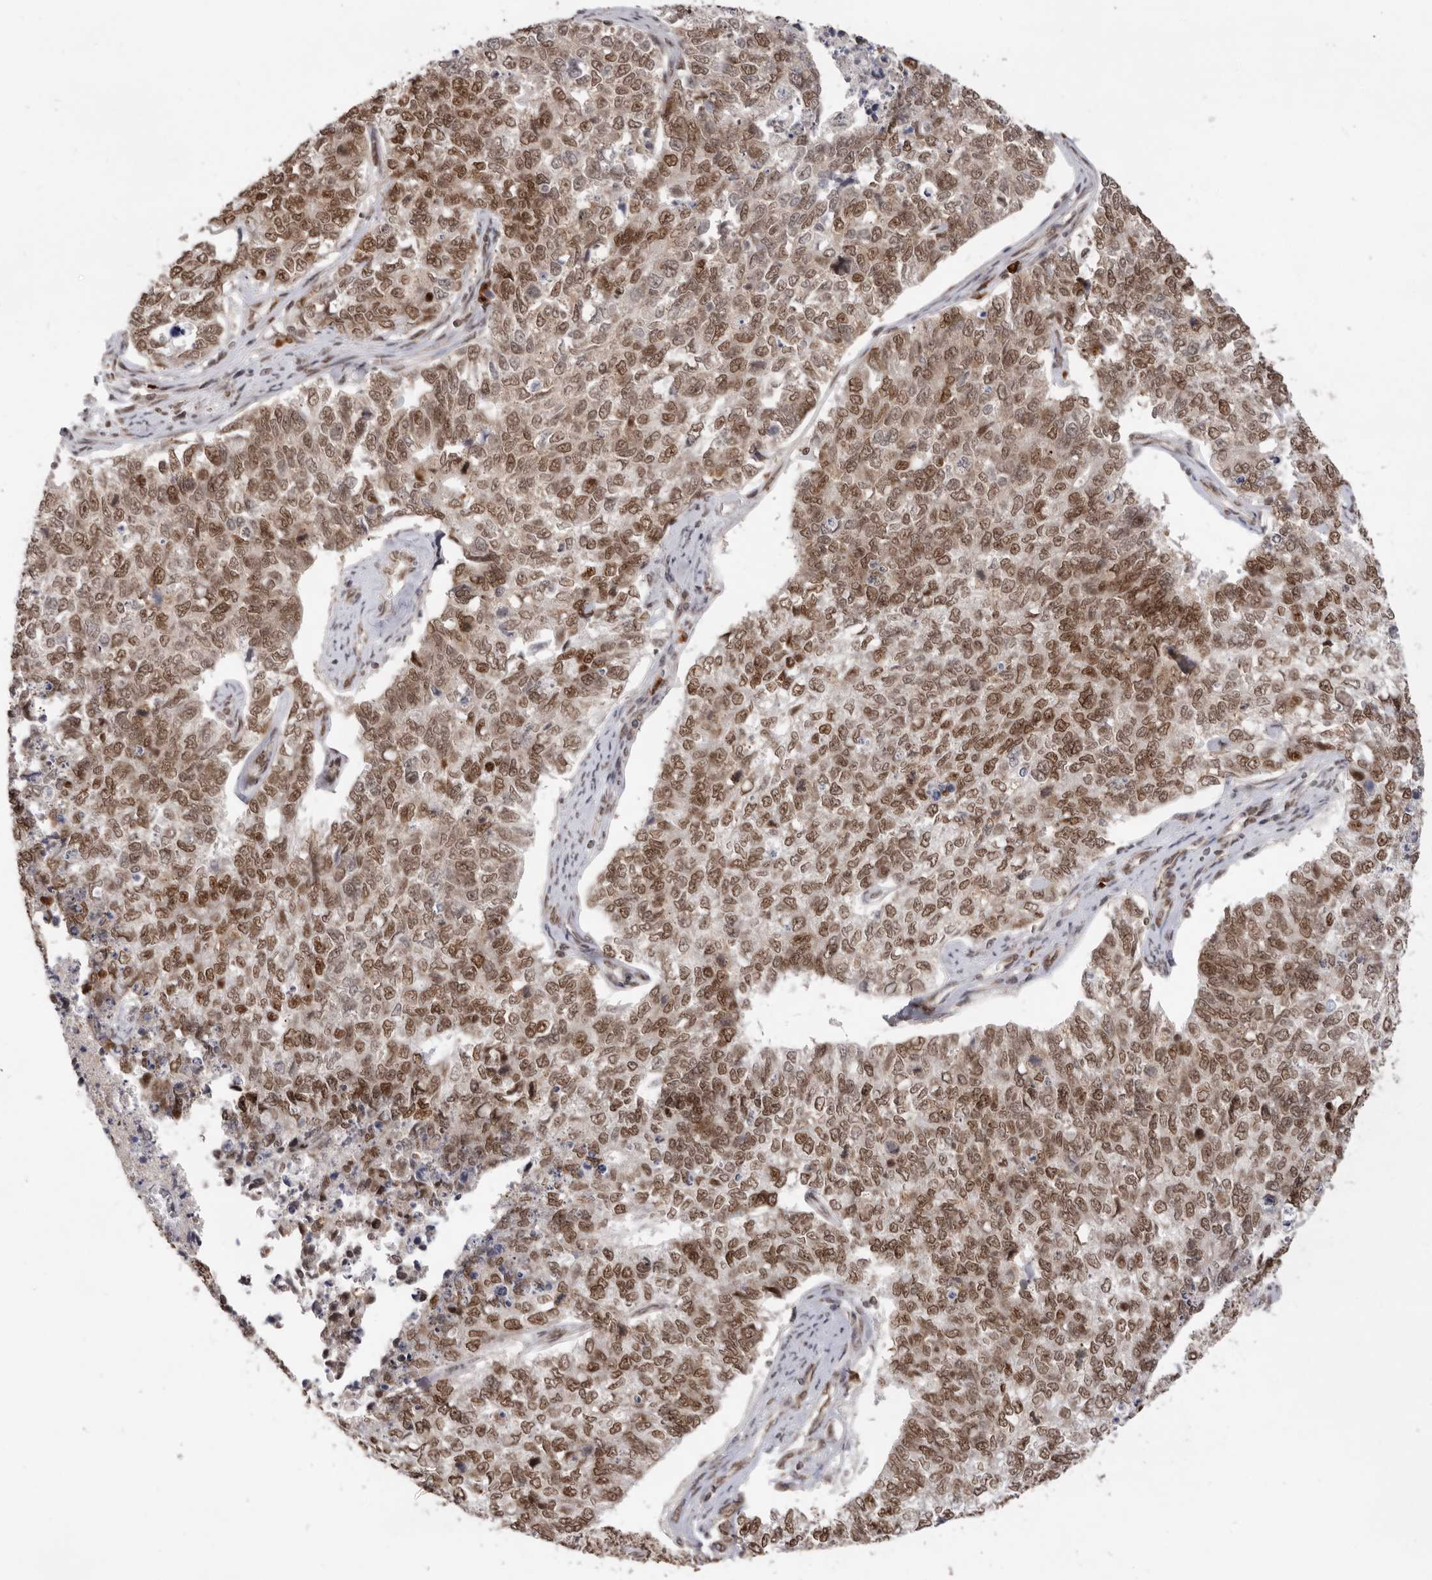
{"staining": {"intensity": "moderate", "quantity": ">75%", "location": "nuclear"}, "tissue": "cervical cancer", "cell_type": "Tumor cells", "image_type": "cancer", "snomed": [{"axis": "morphology", "description": "Squamous cell carcinoma, NOS"}, {"axis": "topography", "description": "Cervix"}], "caption": "Protein expression analysis of human cervical cancer reveals moderate nuclear expression in approximately >75% of tumor cells.", "gene": "CHTOP", "patient": {"sex": "female", "age": 63}}